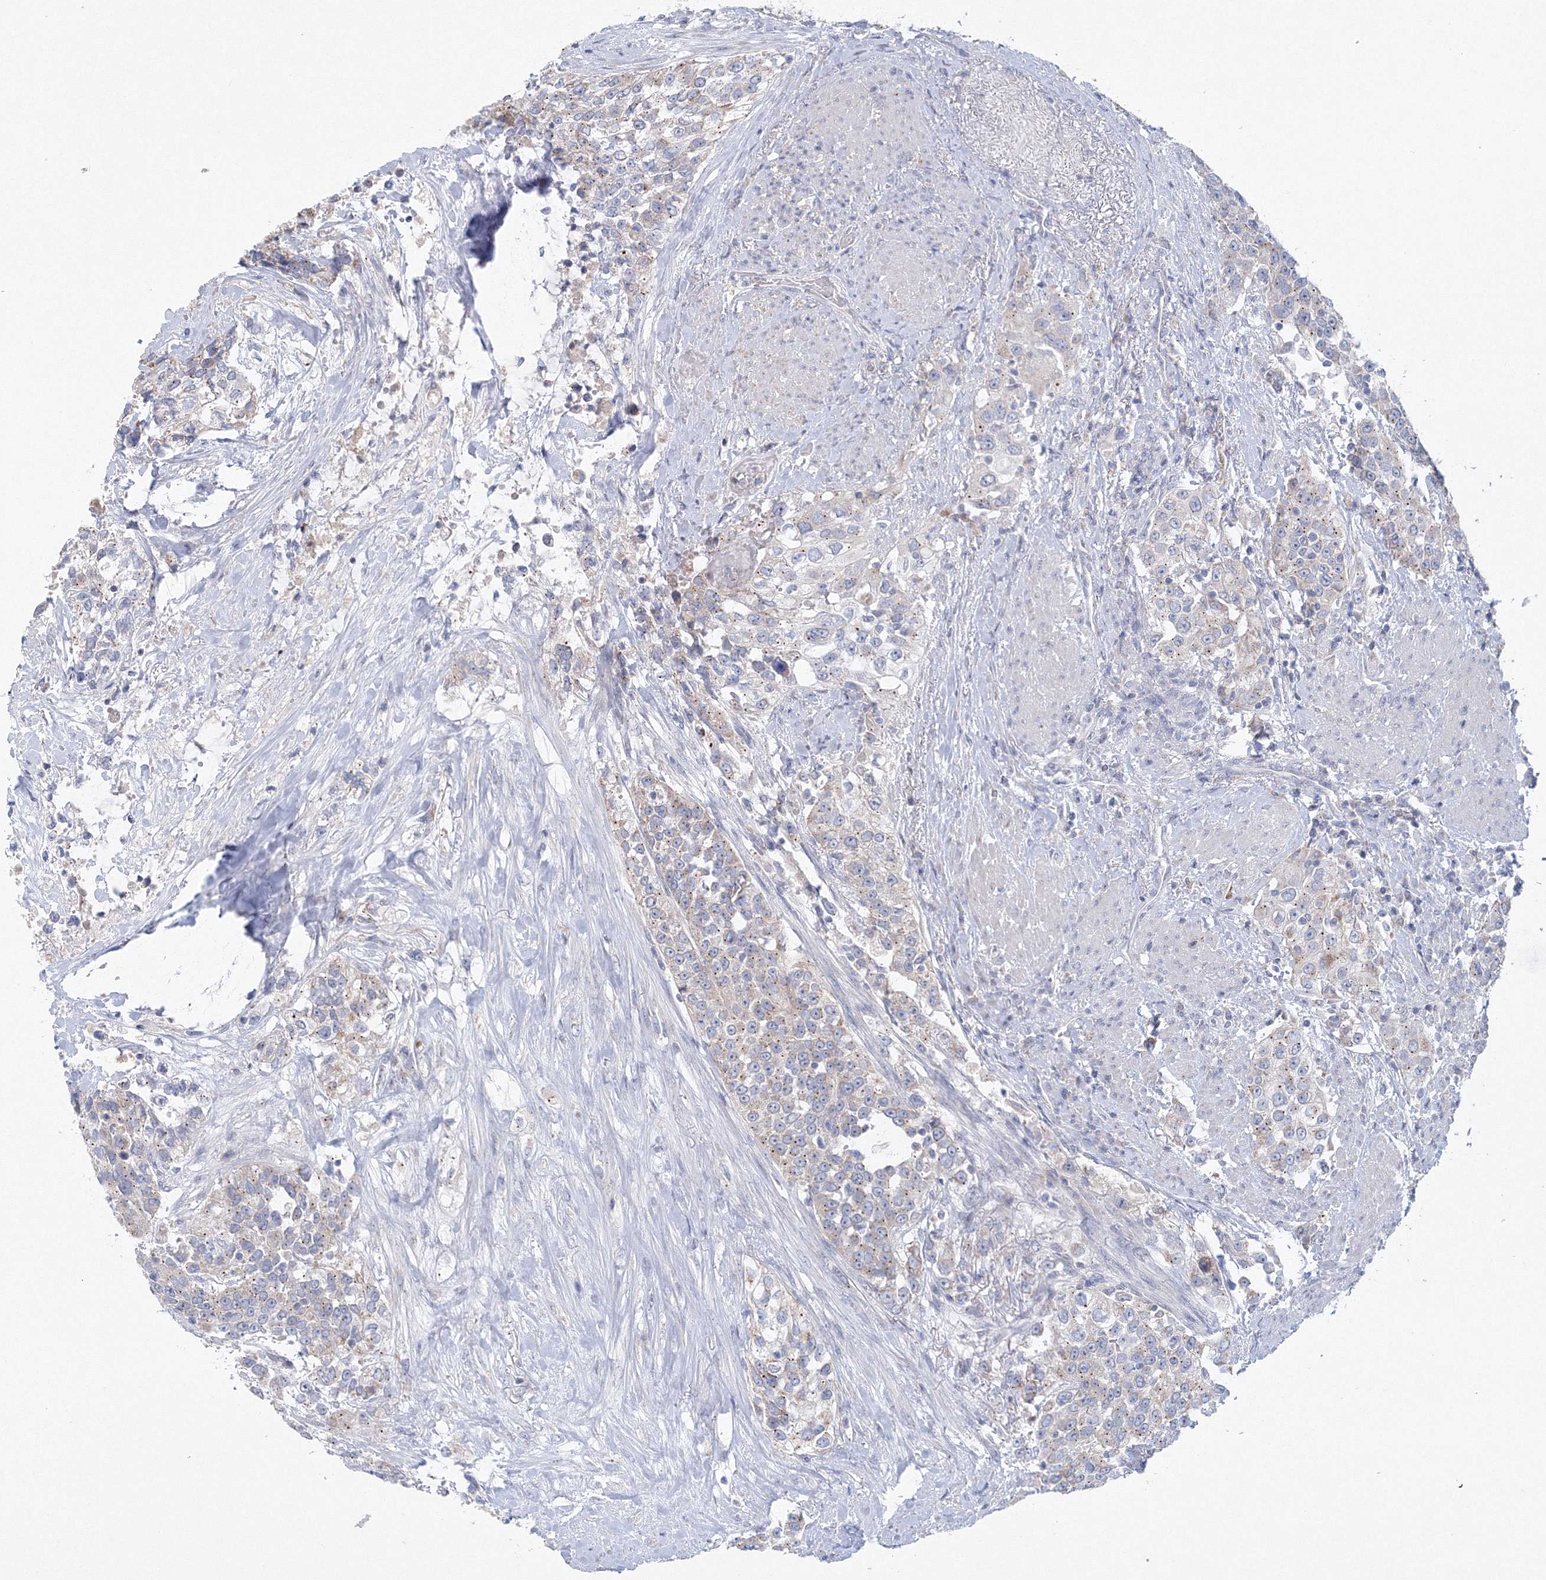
{"staining": {"intensity": "weak", "quantity": "<25%", "location": "cytoplasmic/membranous"}, "tissue": "urothelial cancer", "cell_type": "Tumor cells", "image_type": "cancer", "snomed": [{"axis": "morphology", "description": "Urothelial carcinoma, High grade"}, {"axis": "topography", "description": "Urinary bladder"}], "caption": "Immunohistochemistry (IHC) micrograph of human urothelial carcinoma (high-grade) stained for a protein (brown), which reveals no positivity in tumor cells. (DAB immunohistochemistry (IHC) with hematoxylin counter stain).", "gene": "NIPAL1", "patient": {"sex": "female", "age": 80}}